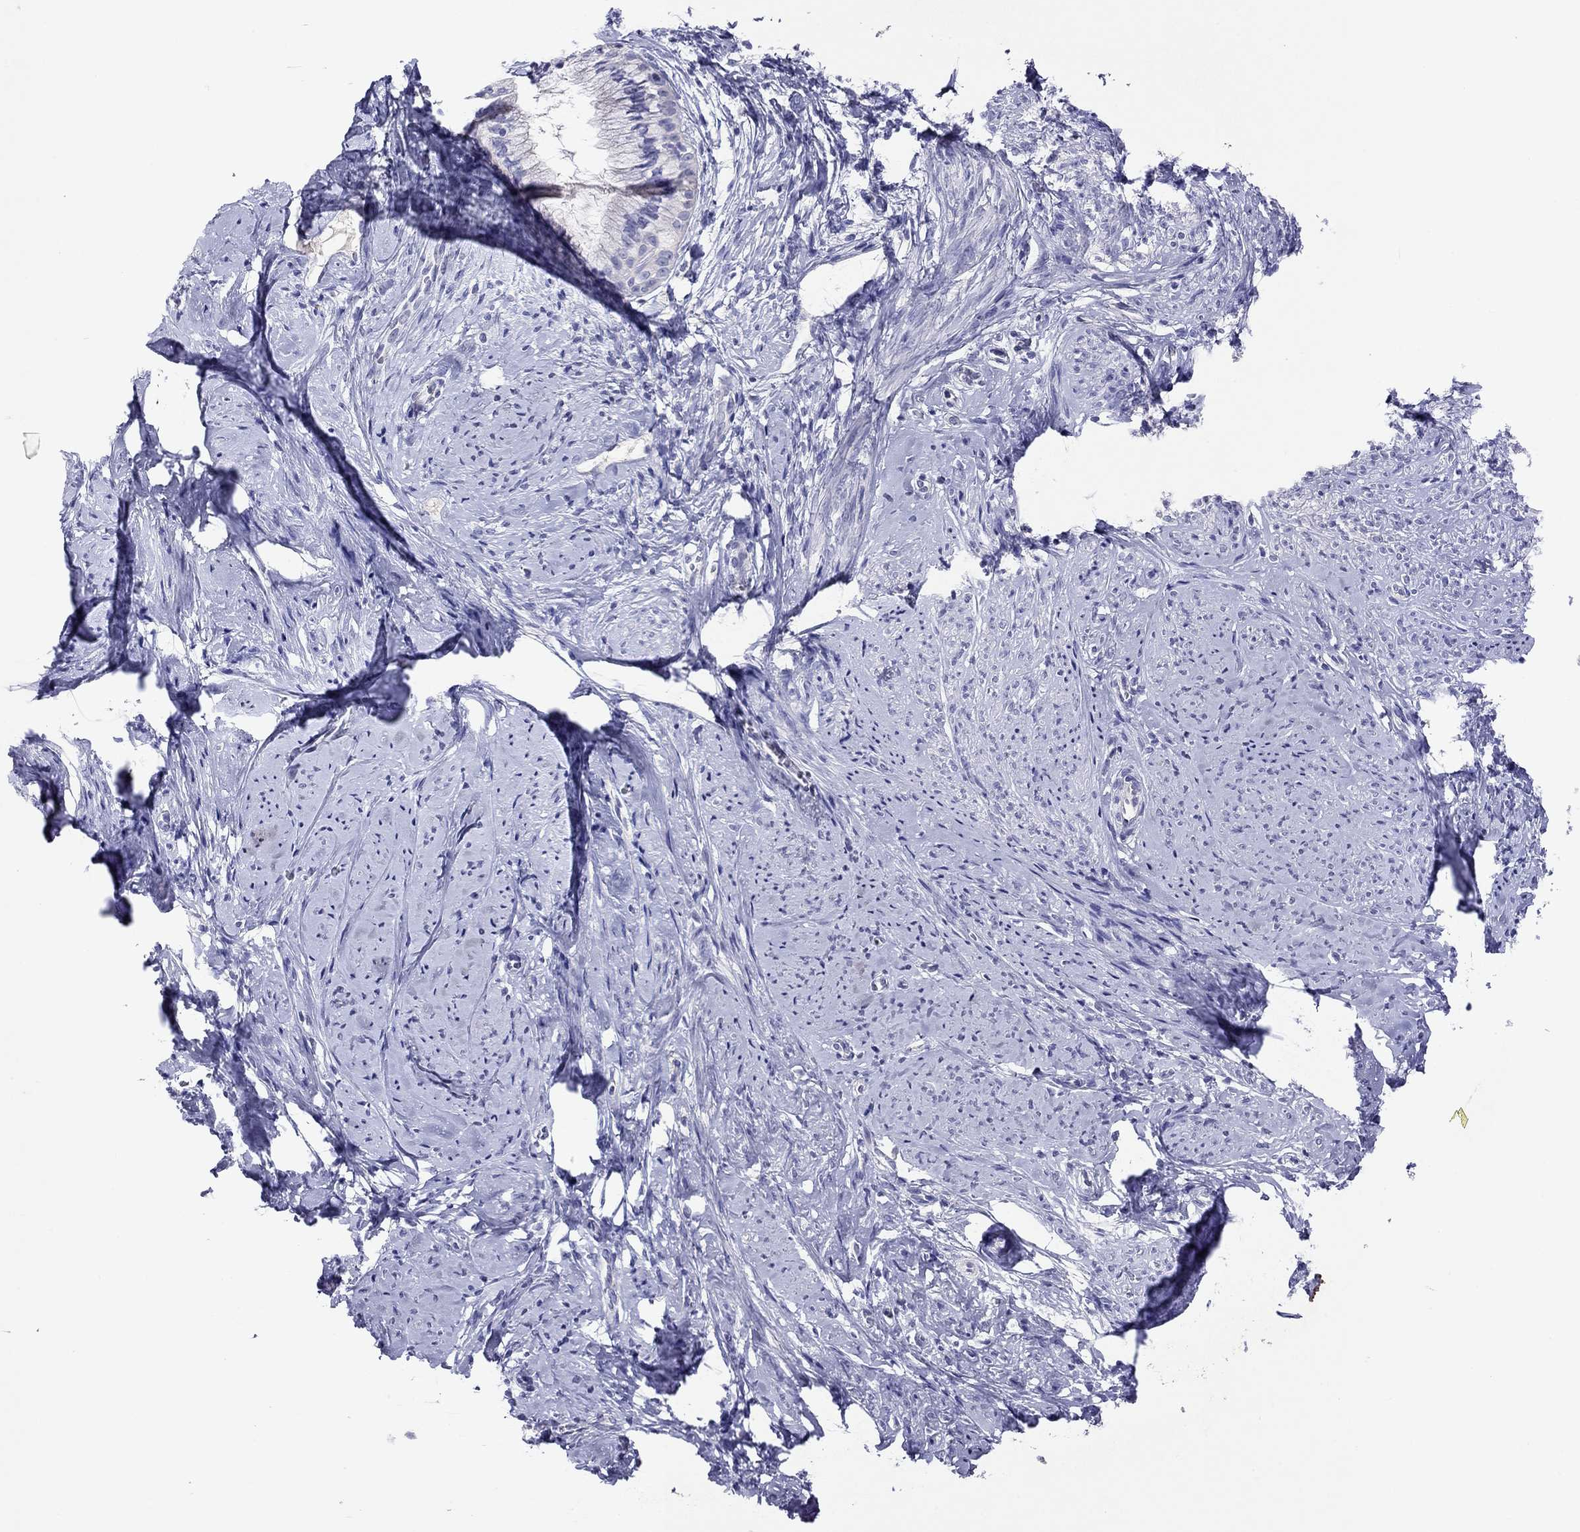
{"staining": {"intensity": "negative", "quantity": "none", "location": "none"}, "tissue": "smooth muscle", "cell_type": "Smooth muscle cells", "image_type": "normal", "snomed": [{"axis": "morphology", "description": "Normal tissue, NOS"}, {"axis": "topography", "description": "Smooth muscle"}], "caption": "Immunohistochemistry photomicrograph of benign smooth muscle stained for a protein (brown), which shows no positivity in smooth muscle cells.", "gene": "CAPNS2", "patient": {"sex": "female", "age": 48}}